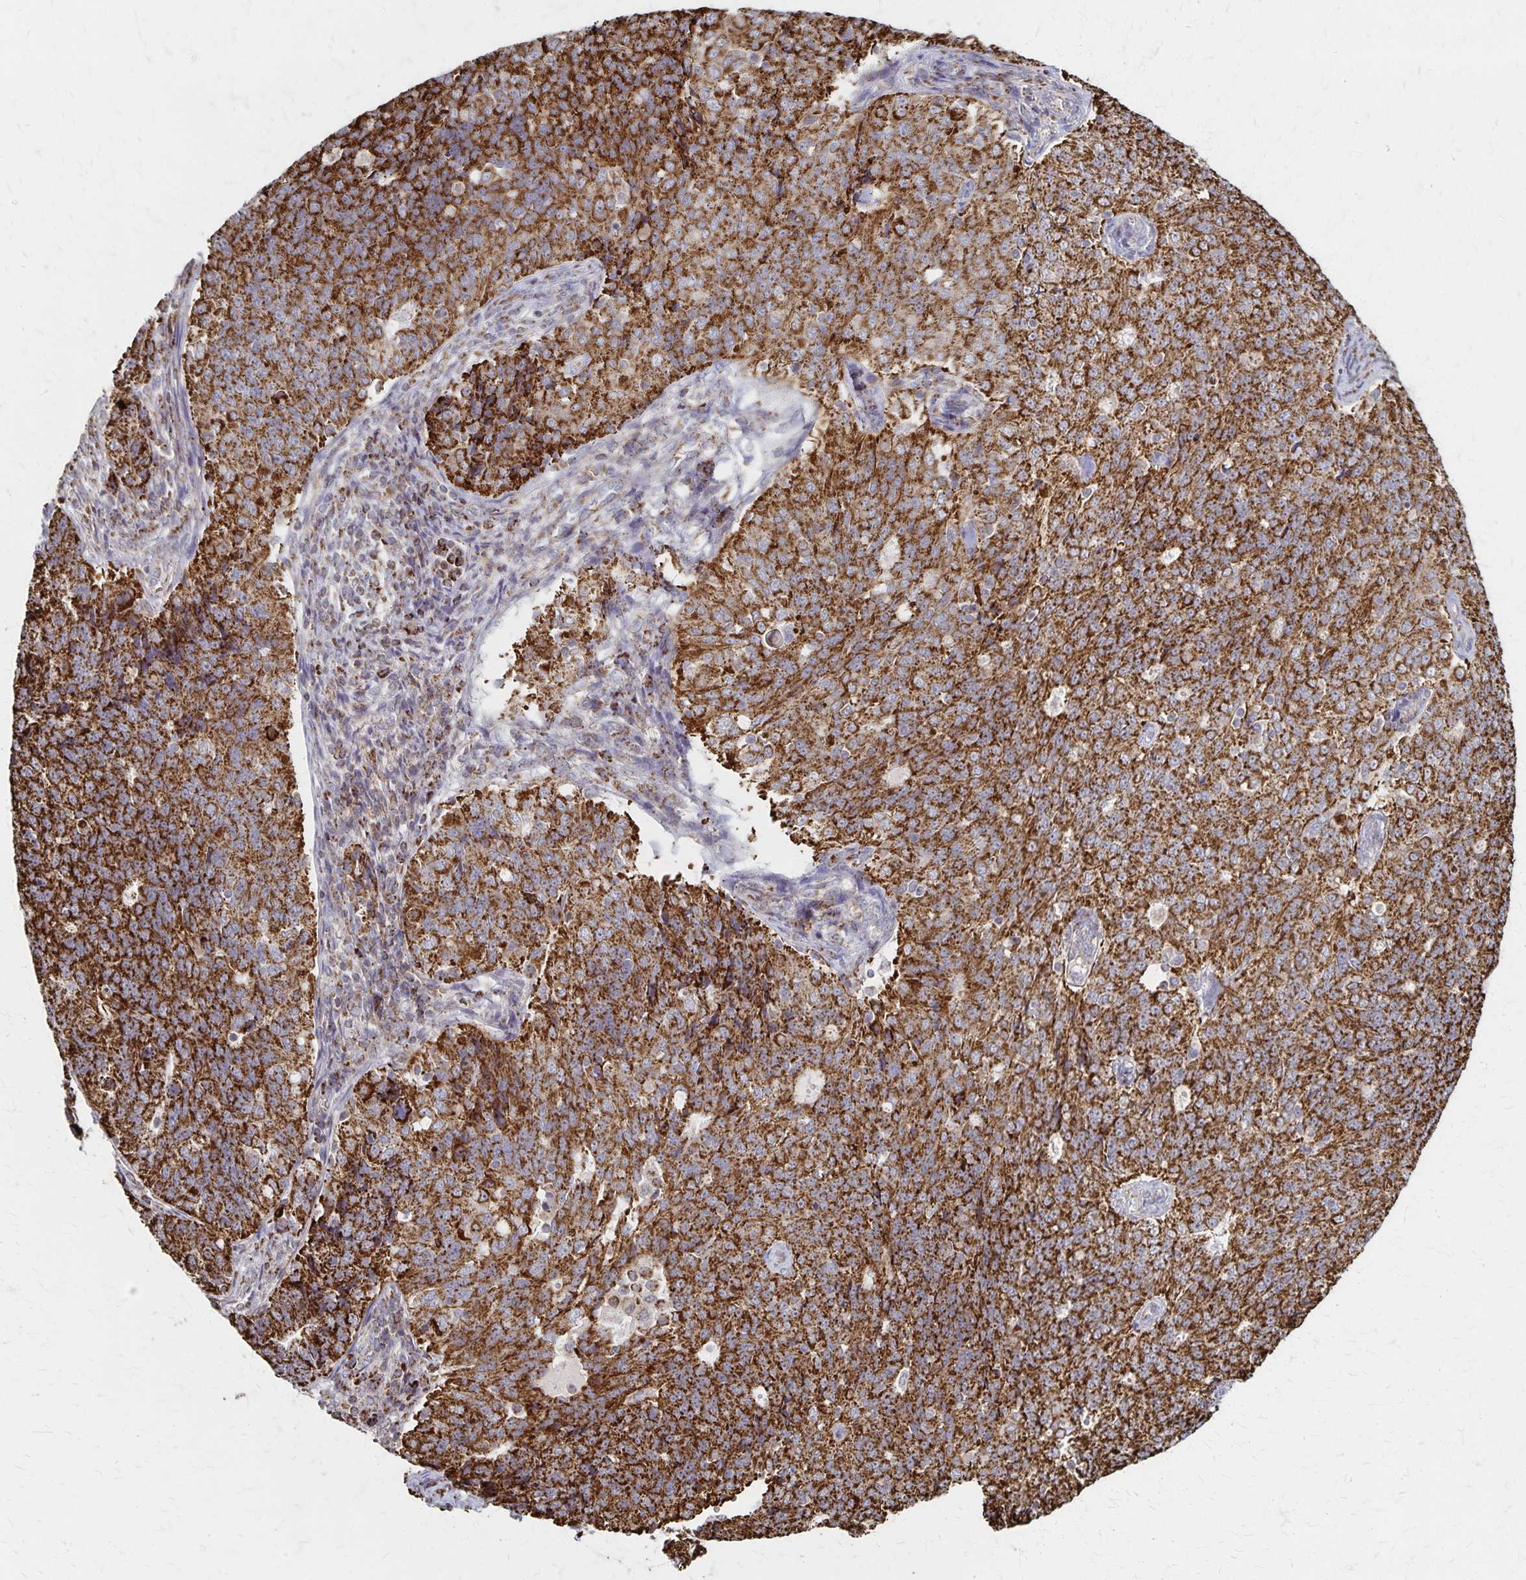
{"staining": {"intensity": "strong", "quantity": ">75%", "location": "cytoplasmic/membranous"}, "tissue": "endometrial cancer", "cell_type": "Tumor cells", "image_type": "cancer", "snomed": [{"axis": "morphology", "description": "Adenocarcinoma, NOS"}, {"axis": "topography", "description": "Endometrium"}], "caption": "Strong cytoplasmic/membranous expression for a protein is identified in about >75% of tumor cells of endometrial adenocarcinoma using IHC.", "gene": "DYRK4", "patient": {"sex": "female", "age": 43}}